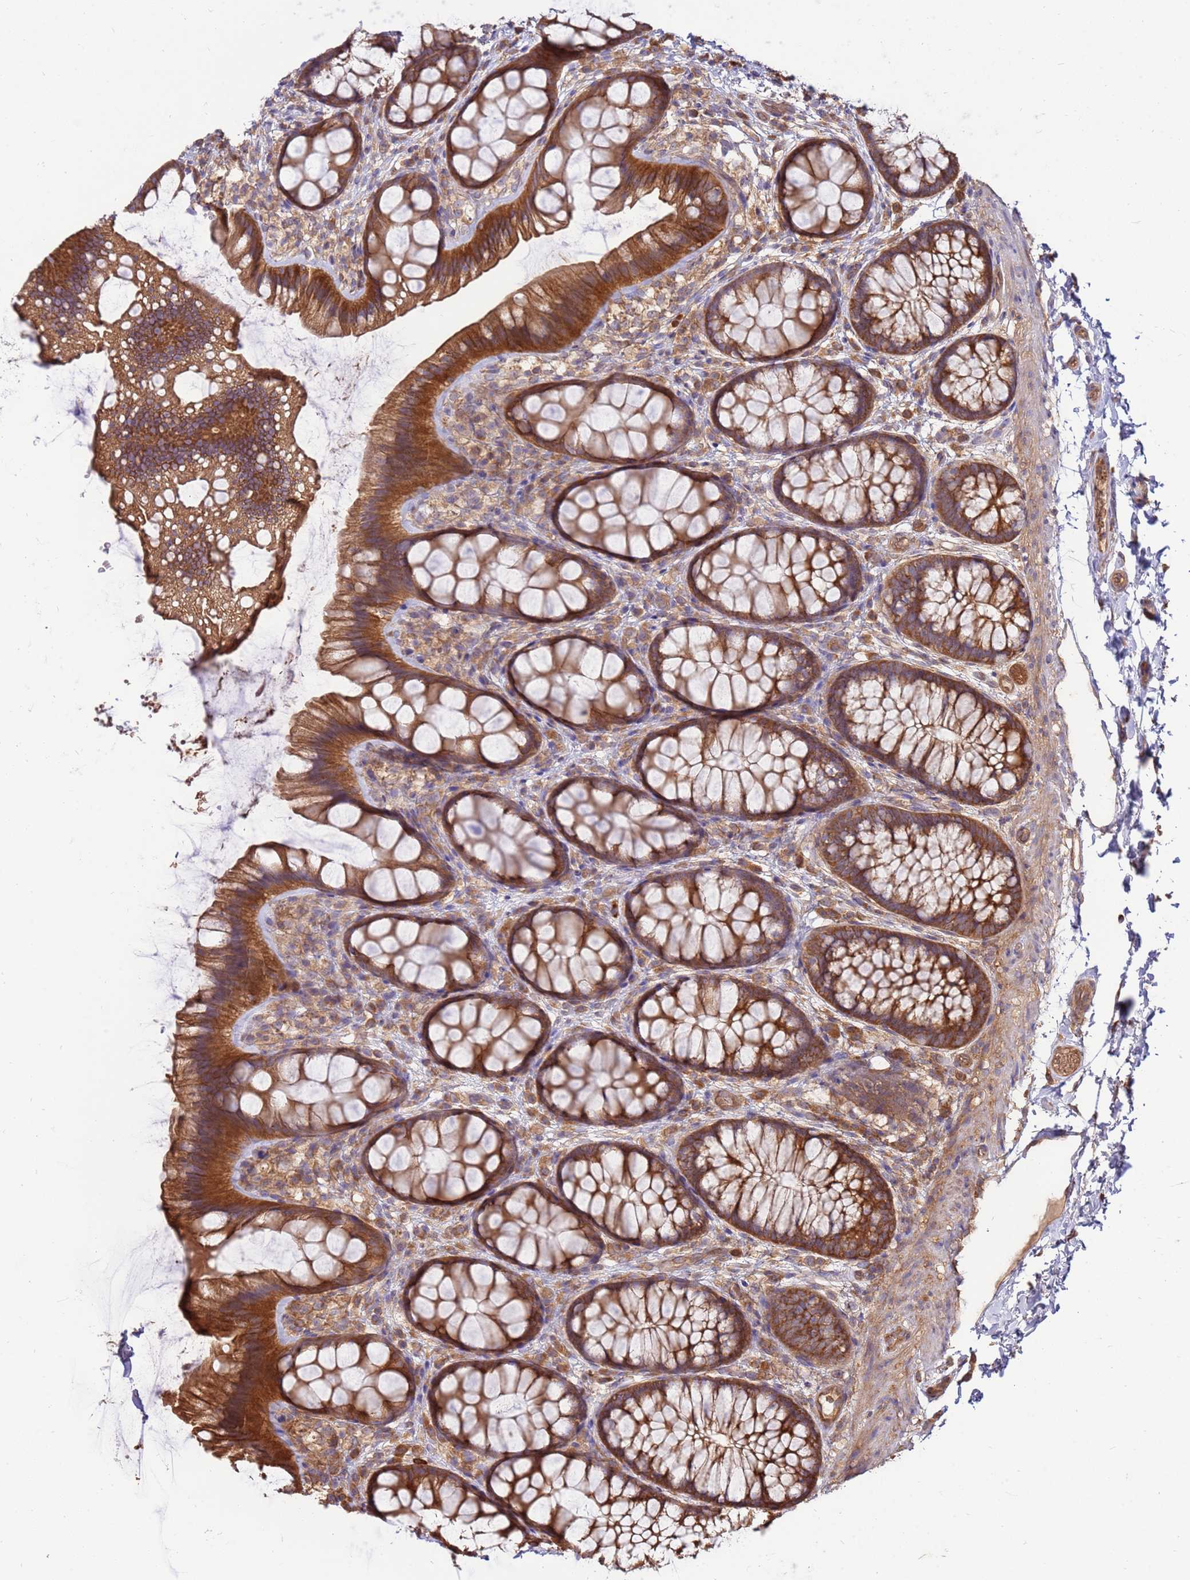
{"staining": {"intensity": "moderate", "quantity": ">75%", "location": "cytoplasmic/membranous"}, "tissue": "colon", "cell_type": "Endothelial cells", "image_type": "normal", "snomed": [{"axis": "morphology", "description": "Normal tissue, NOS"}, {"axis": "topography", "description": "Colon"}], "caption": "Immunohistochemistry histopathology image of benign colon: colon stained using immunohistochemistry reveals medium levels of moderate protein expression localized specifically in the cytoplasmic/membranous of endothelial cells, appearing as a cytoplasmic/membranous brown color.", "gene": "SLC44A5", "patient": {"sex": "male", "age": 46}}